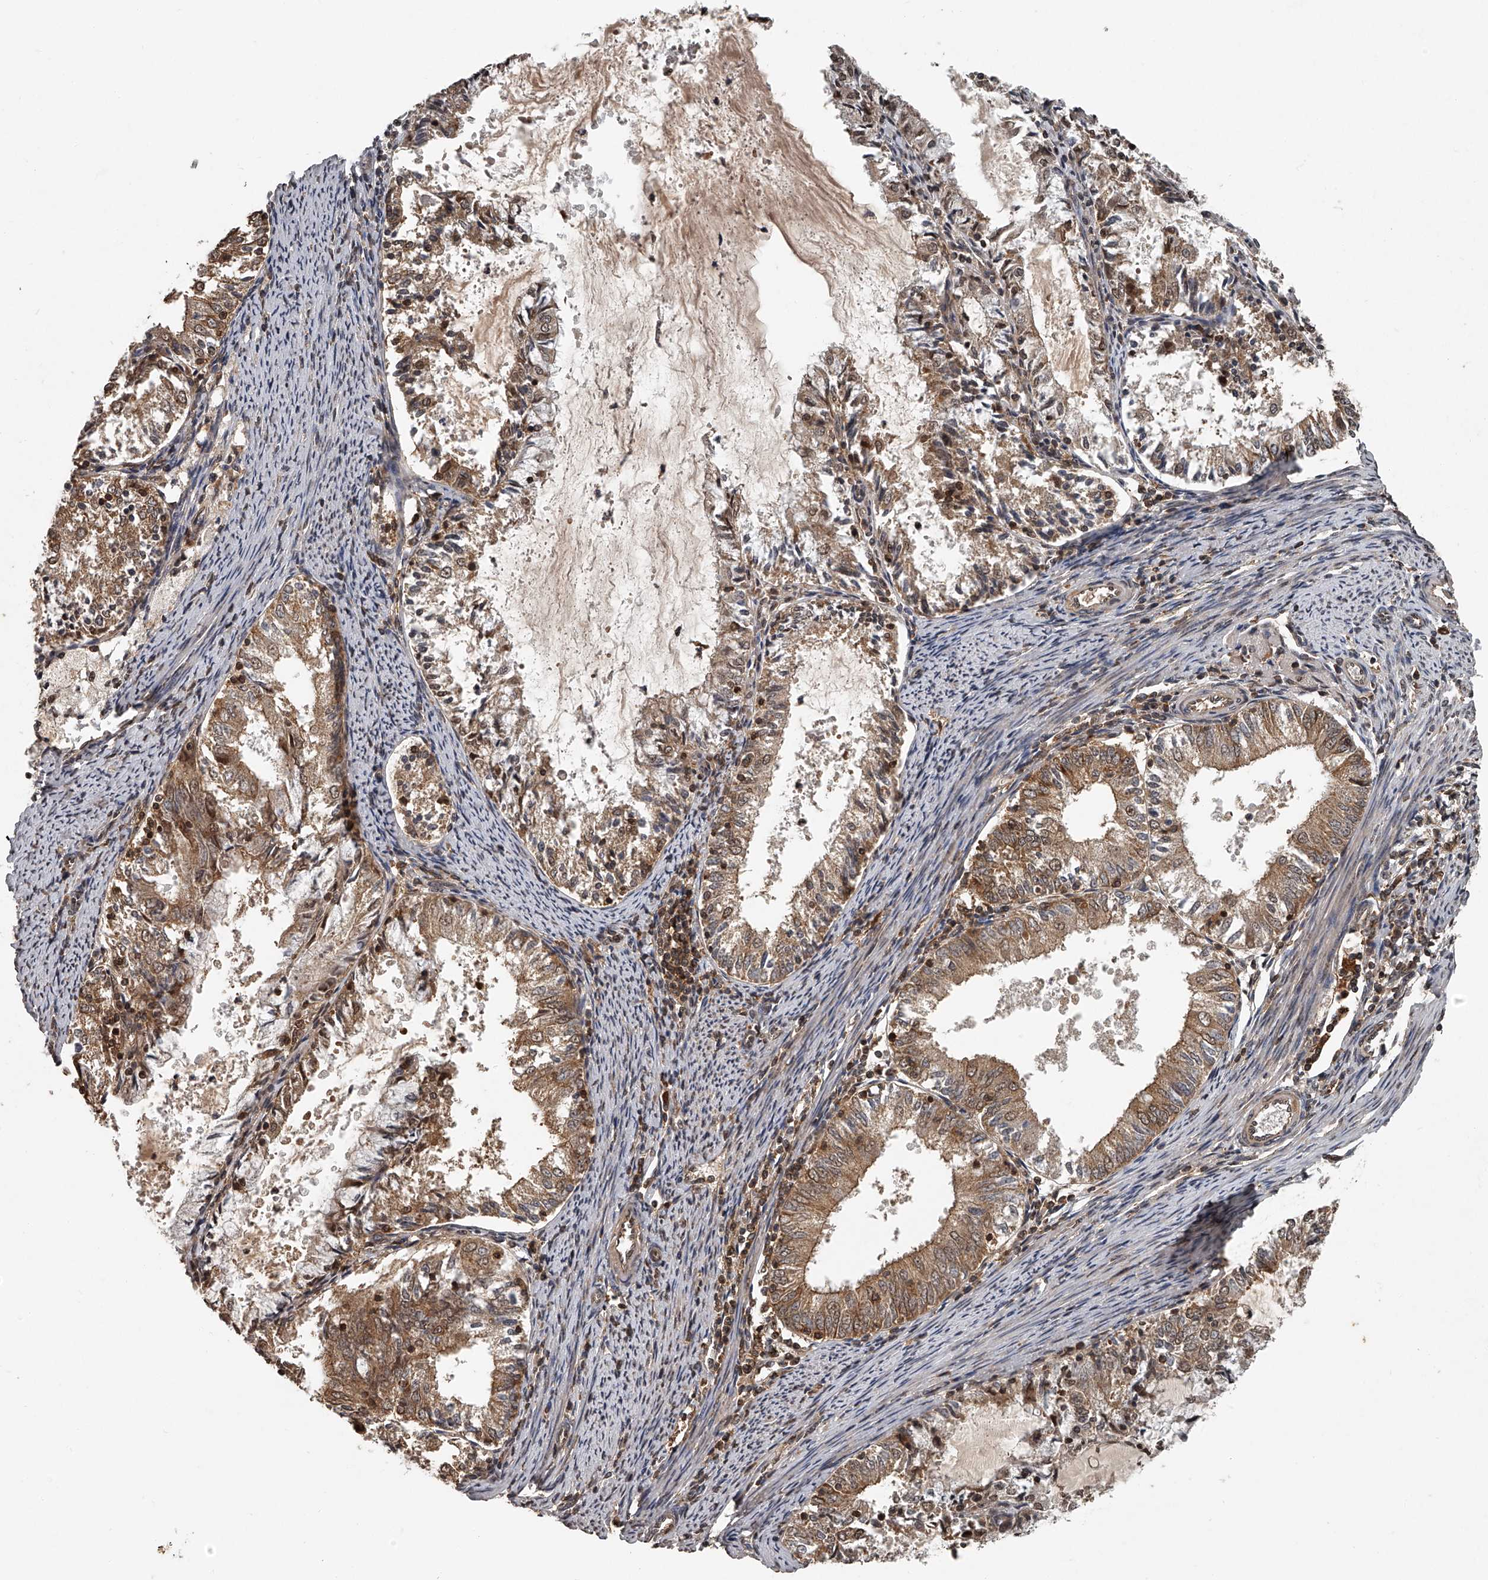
{"staining": {"intensity": "moderate", "quantity": ">75%", "location": "cytoplasmic/membranous,nuclear"}, "tissue": "endometrial cancer", "cell_type": "Tumor cells", "image_type": "cancer", "snomed": [{"axis": "morphology", "description": "Adenocarcinoma, NOS"}, {"axis": "topography", "description": "Endometrium"}], "caption": "Protein staining of endometrial adenocarcinoma tissue displays moderate cytoplasmic/membranous and nuclear staining in about >75% of tumor cells. (Brightfield microscopy of DAB IHC at high magnification).", "gene": "PLEKHG1", "patient": {"sex": "female", "age": 57}}